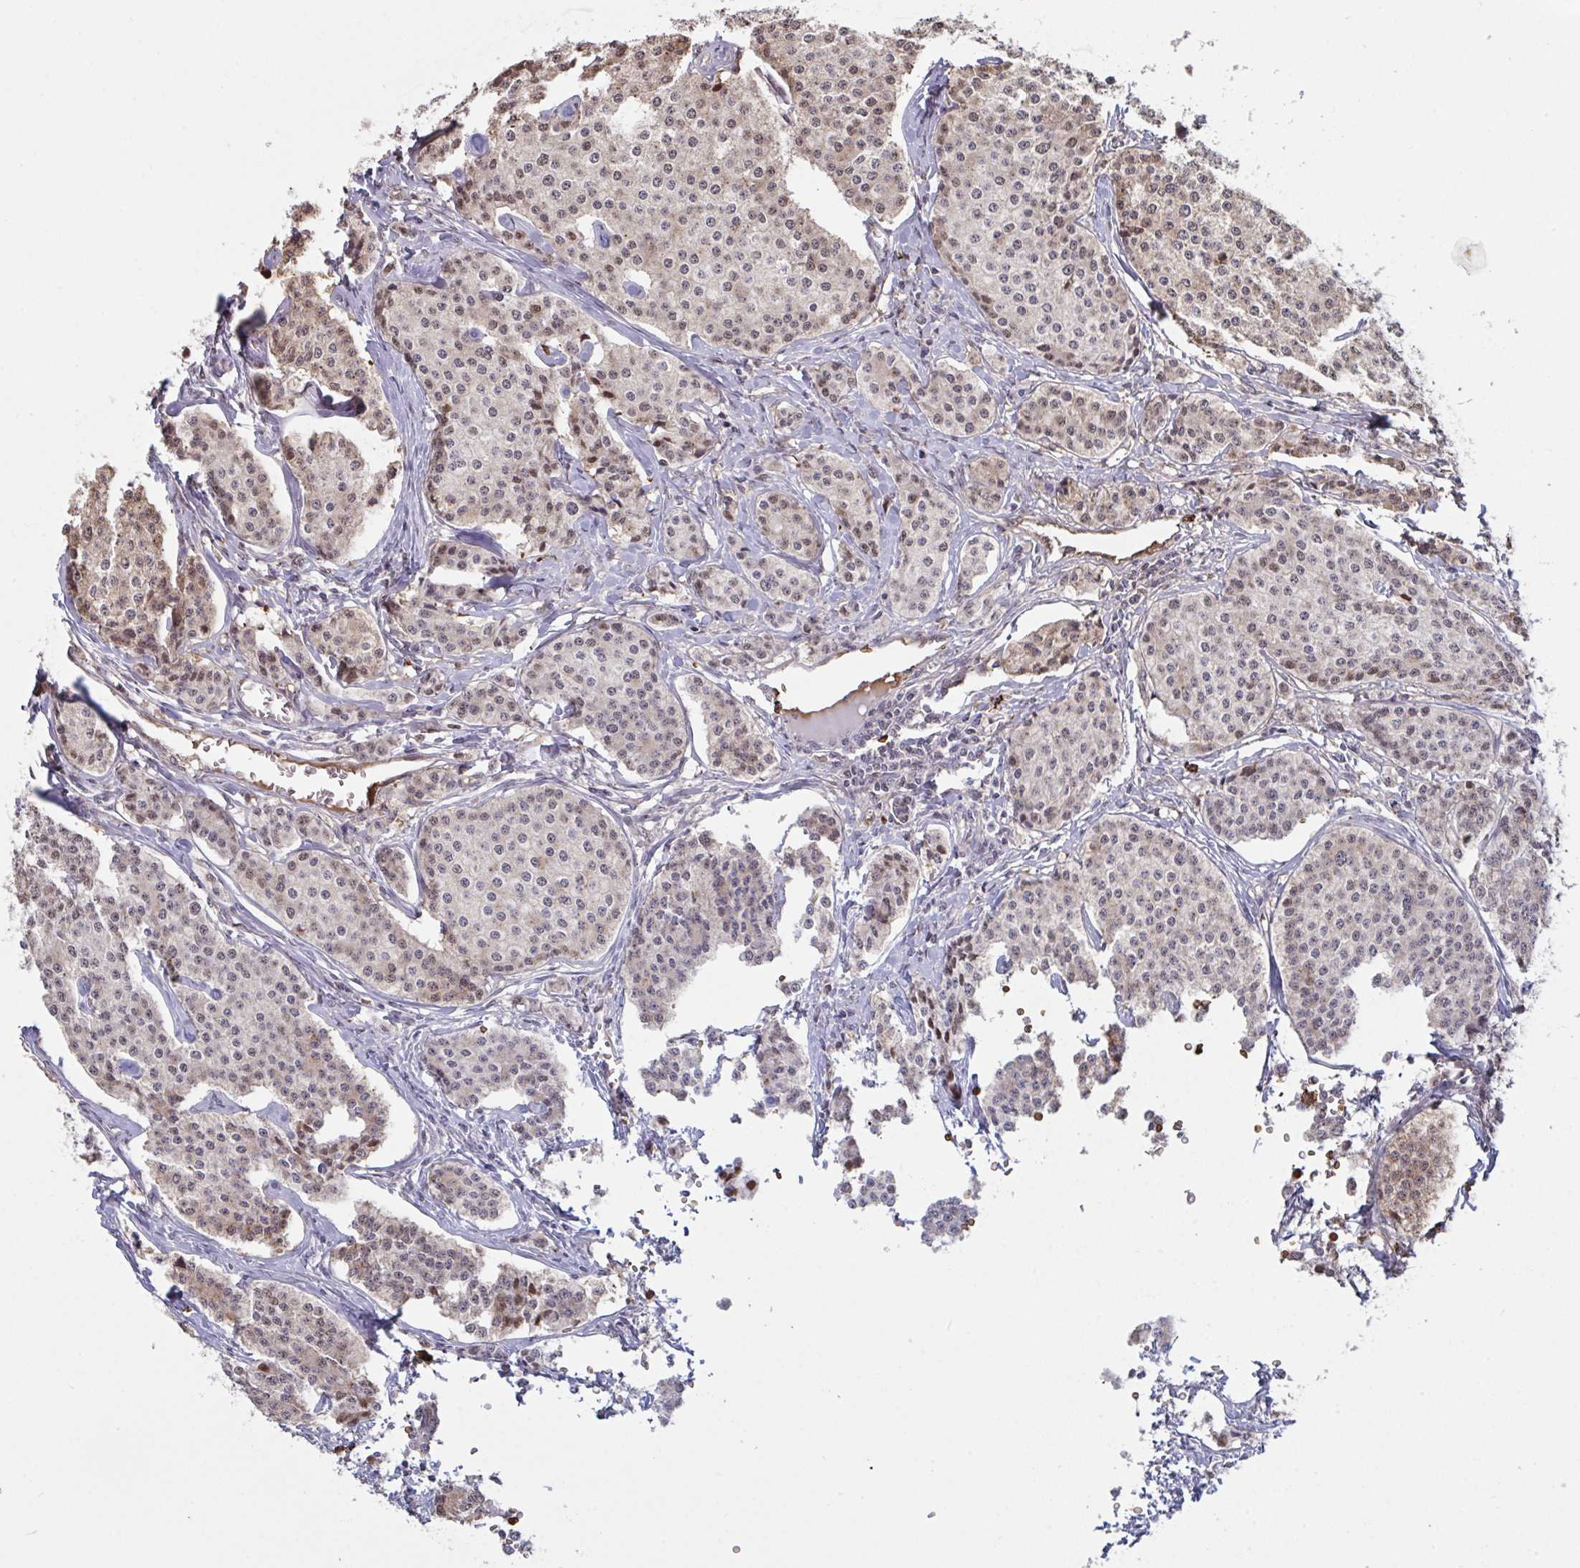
{"staining": {"intensity": "moderate", "quantity": "25%-75%", "location": "cytoplasmic/membranous,nuclear"}, "tissue": "carcinoid", "cell_type": "Tumor cells", "image_type": "cancer", "snomed": [{"axis": "morphology", "description": "Carcinoid, malignant, NOS"}, {"axis": "topography", "description": "Small intestine"}], "caption": "A photomicrograph of human carcinoid (malignant) stained for a protein exhibits moderate cytoplasmic/membranous and nuclear brown staining in tumor cells.", "gene": "PELI2", "patient": {"sex": "female", "age": 64}}